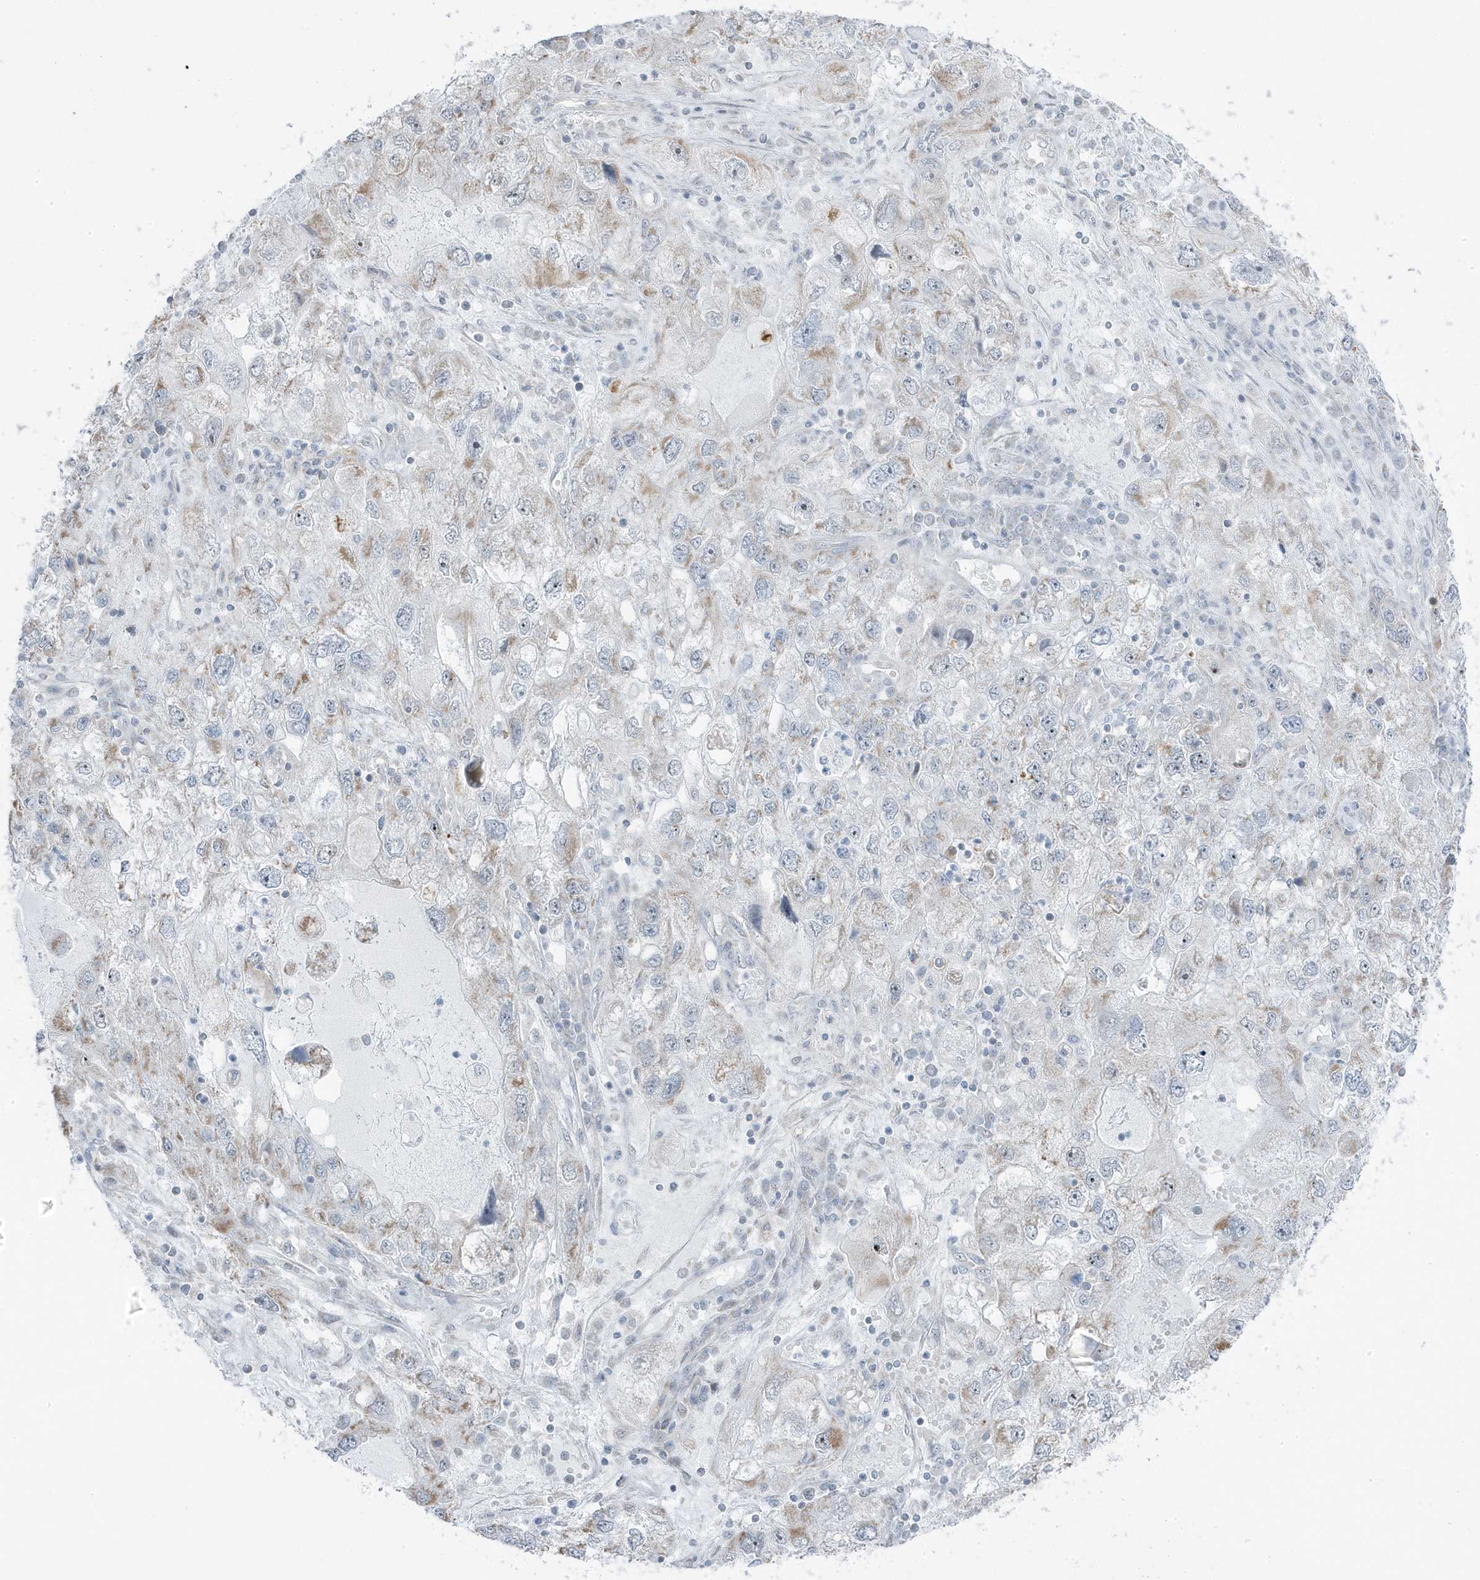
{"staining": {"intensity": "weak", "quantity": "<25%", "location": "cytoplasmic/membranous"}, "tissue": "endometrial cancer", "cell_type": "Tumor cells", "image_type": "cancer", "snomed": [{"axis": "morphology", "description": "Adenocarcinoma, NOS"}, {"axis": "topography", "description": "Endometrium"}], "caption": "Endometrial cancer was stained to show a protein in brown. There is no significant positivity in tumor cells.", "gene": "TSEN15", "patient": {"sex": "female", "age": 49}}